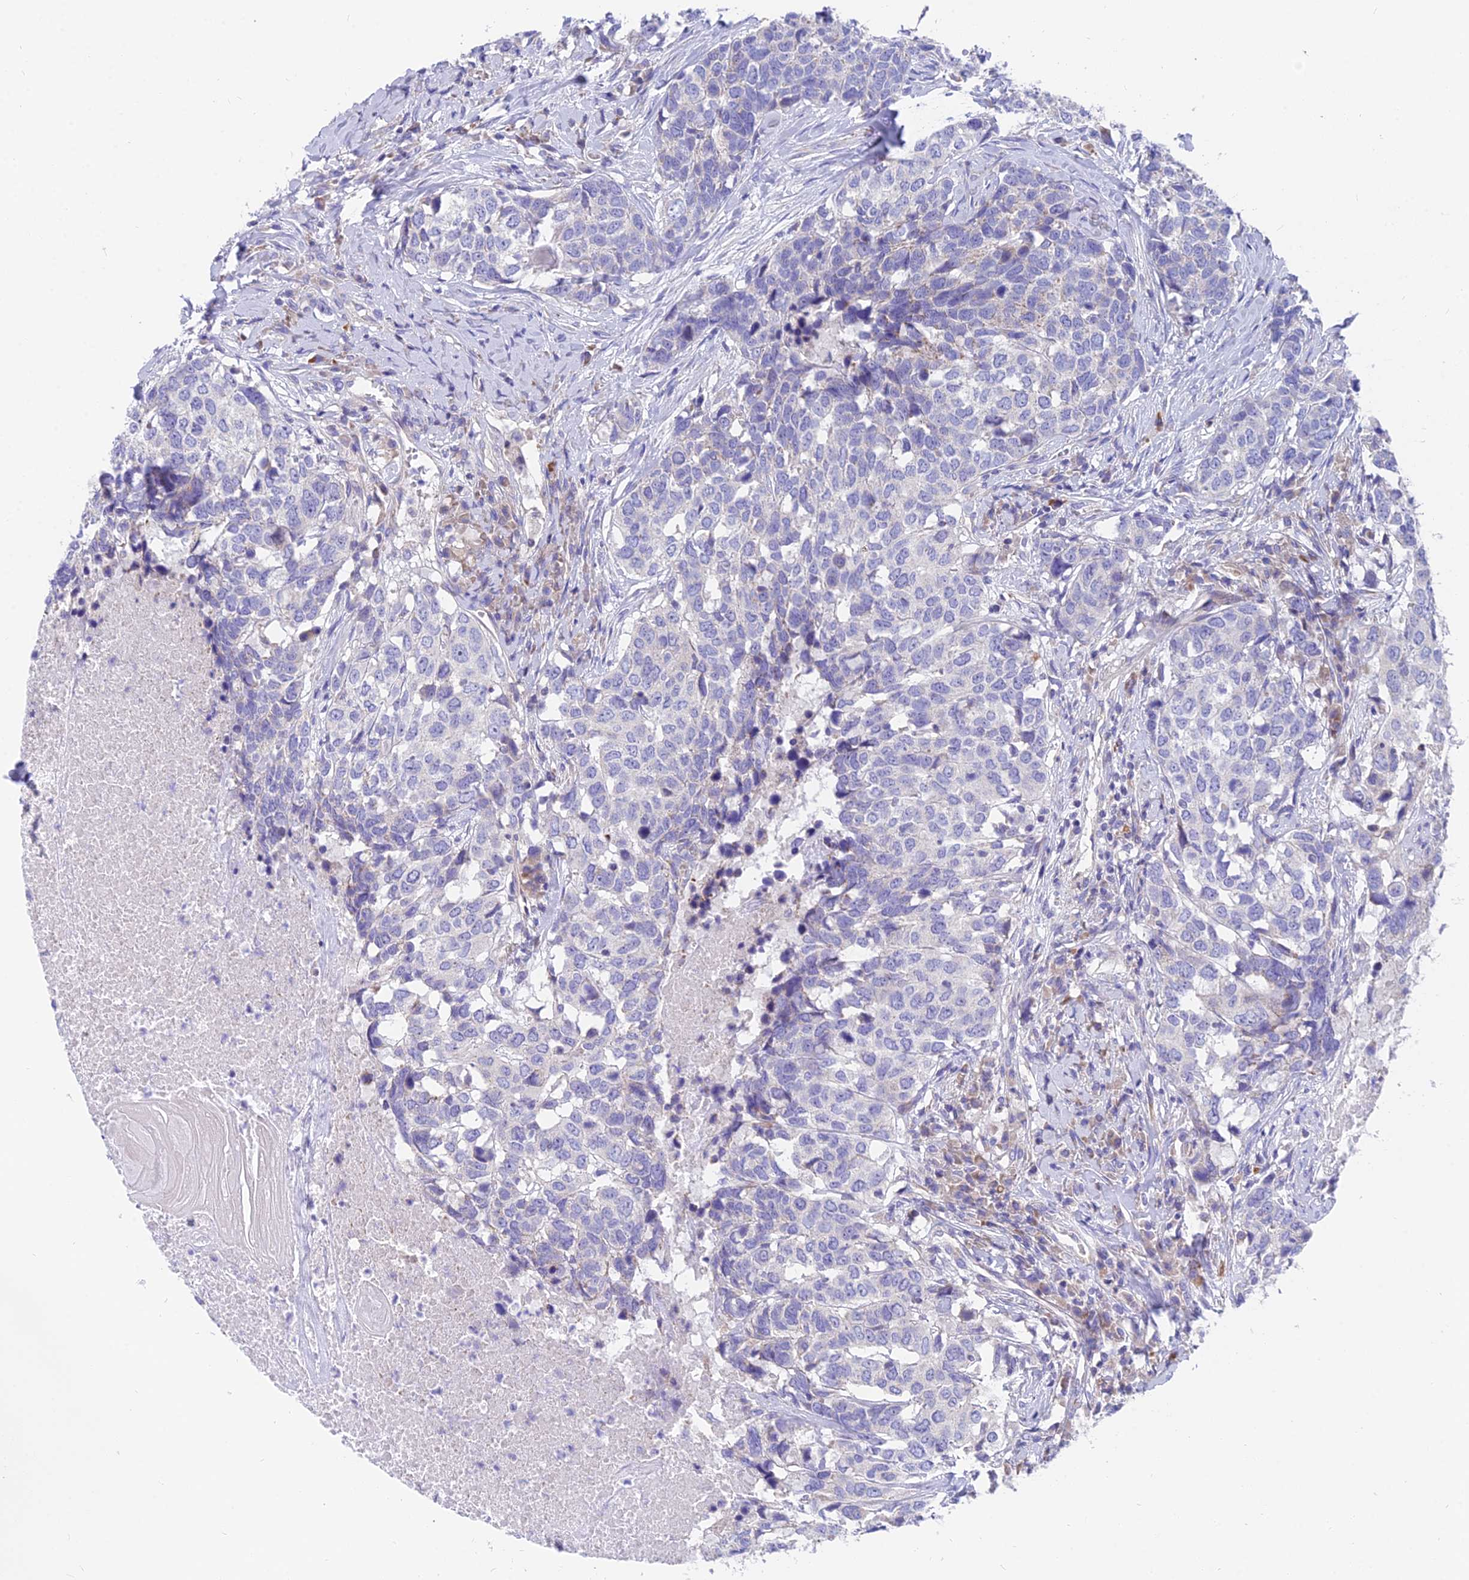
{"staining": {"intensity": "negative", "quantity": "none", "location": "none"}, "tissue": "head and neck cancer", "cell_type": "Tumor cells", "image_type": "cancer", "snomed": [{"axis": "morphology", "description": "Squamous cell carcinoma, NOS"}, {"axis": "topography", "description": "Head-Neck"}], "caption": "Human head and neck cancer (squamous cell carcinoma) stained for a protein using immunohistochemistry demonstrates no staining in tumor cells.", "gene": "MVB12A", "patient": {"sex": "male", "age": 66}}